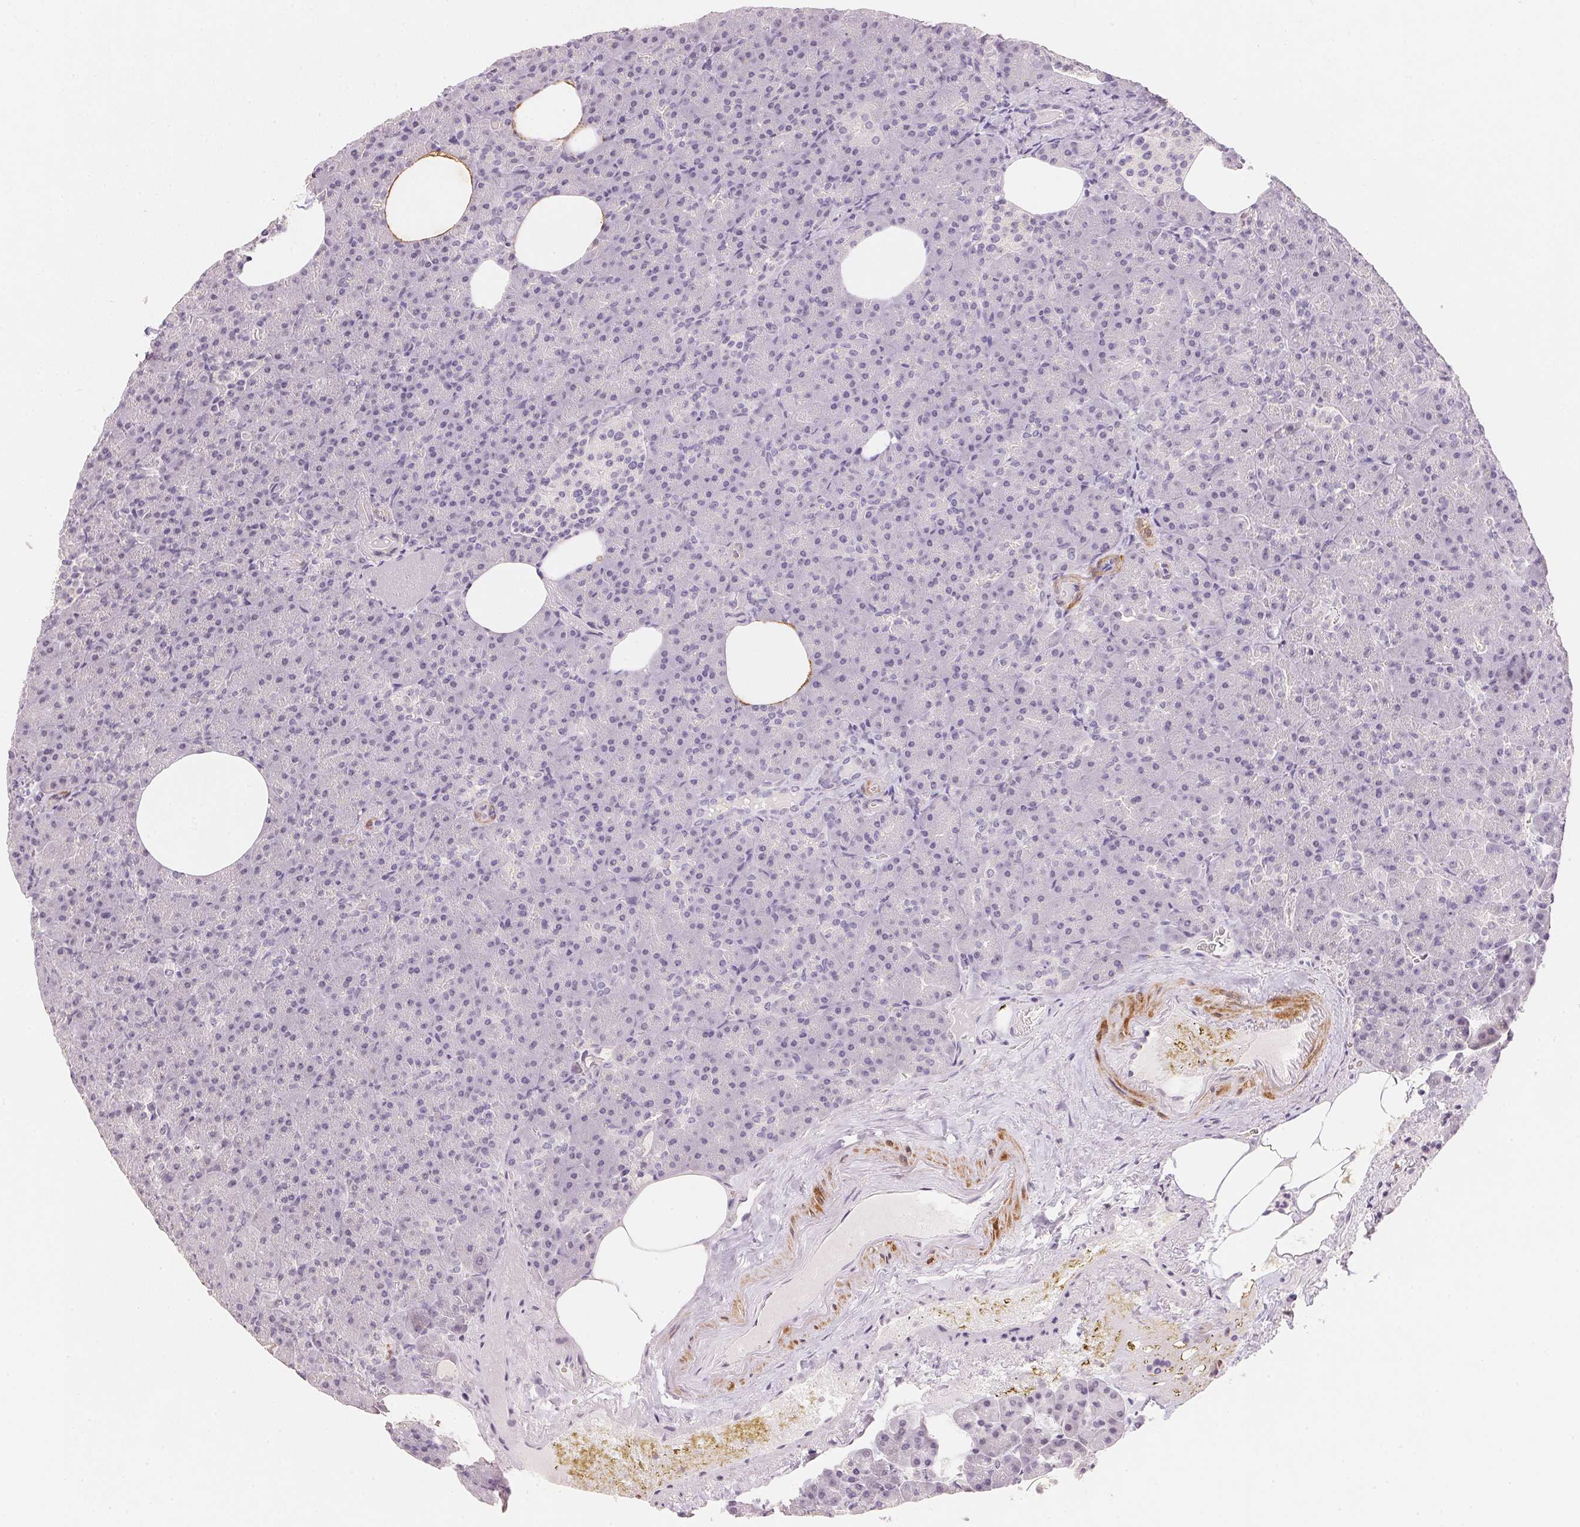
{"staining": {"intensity": "negative", "quantity": "none", "location": "none"}, "tissue": "pancreas", "cell_type": "Exocrine glandular cells", "image_type": "normal", "snomed": [{"axis": "morphology", "description": "Normal tissue, NOS"}, {"axis": "topography", "description": "Pancreas"}], "caption": "This is a photomicrograph of immunohistochemistry (IHC) staining of benign pancreas, which shows no staining in exocrine glandular cells.", "gene": "SMTN", "patient": {"sex": "female", "age": 74}}